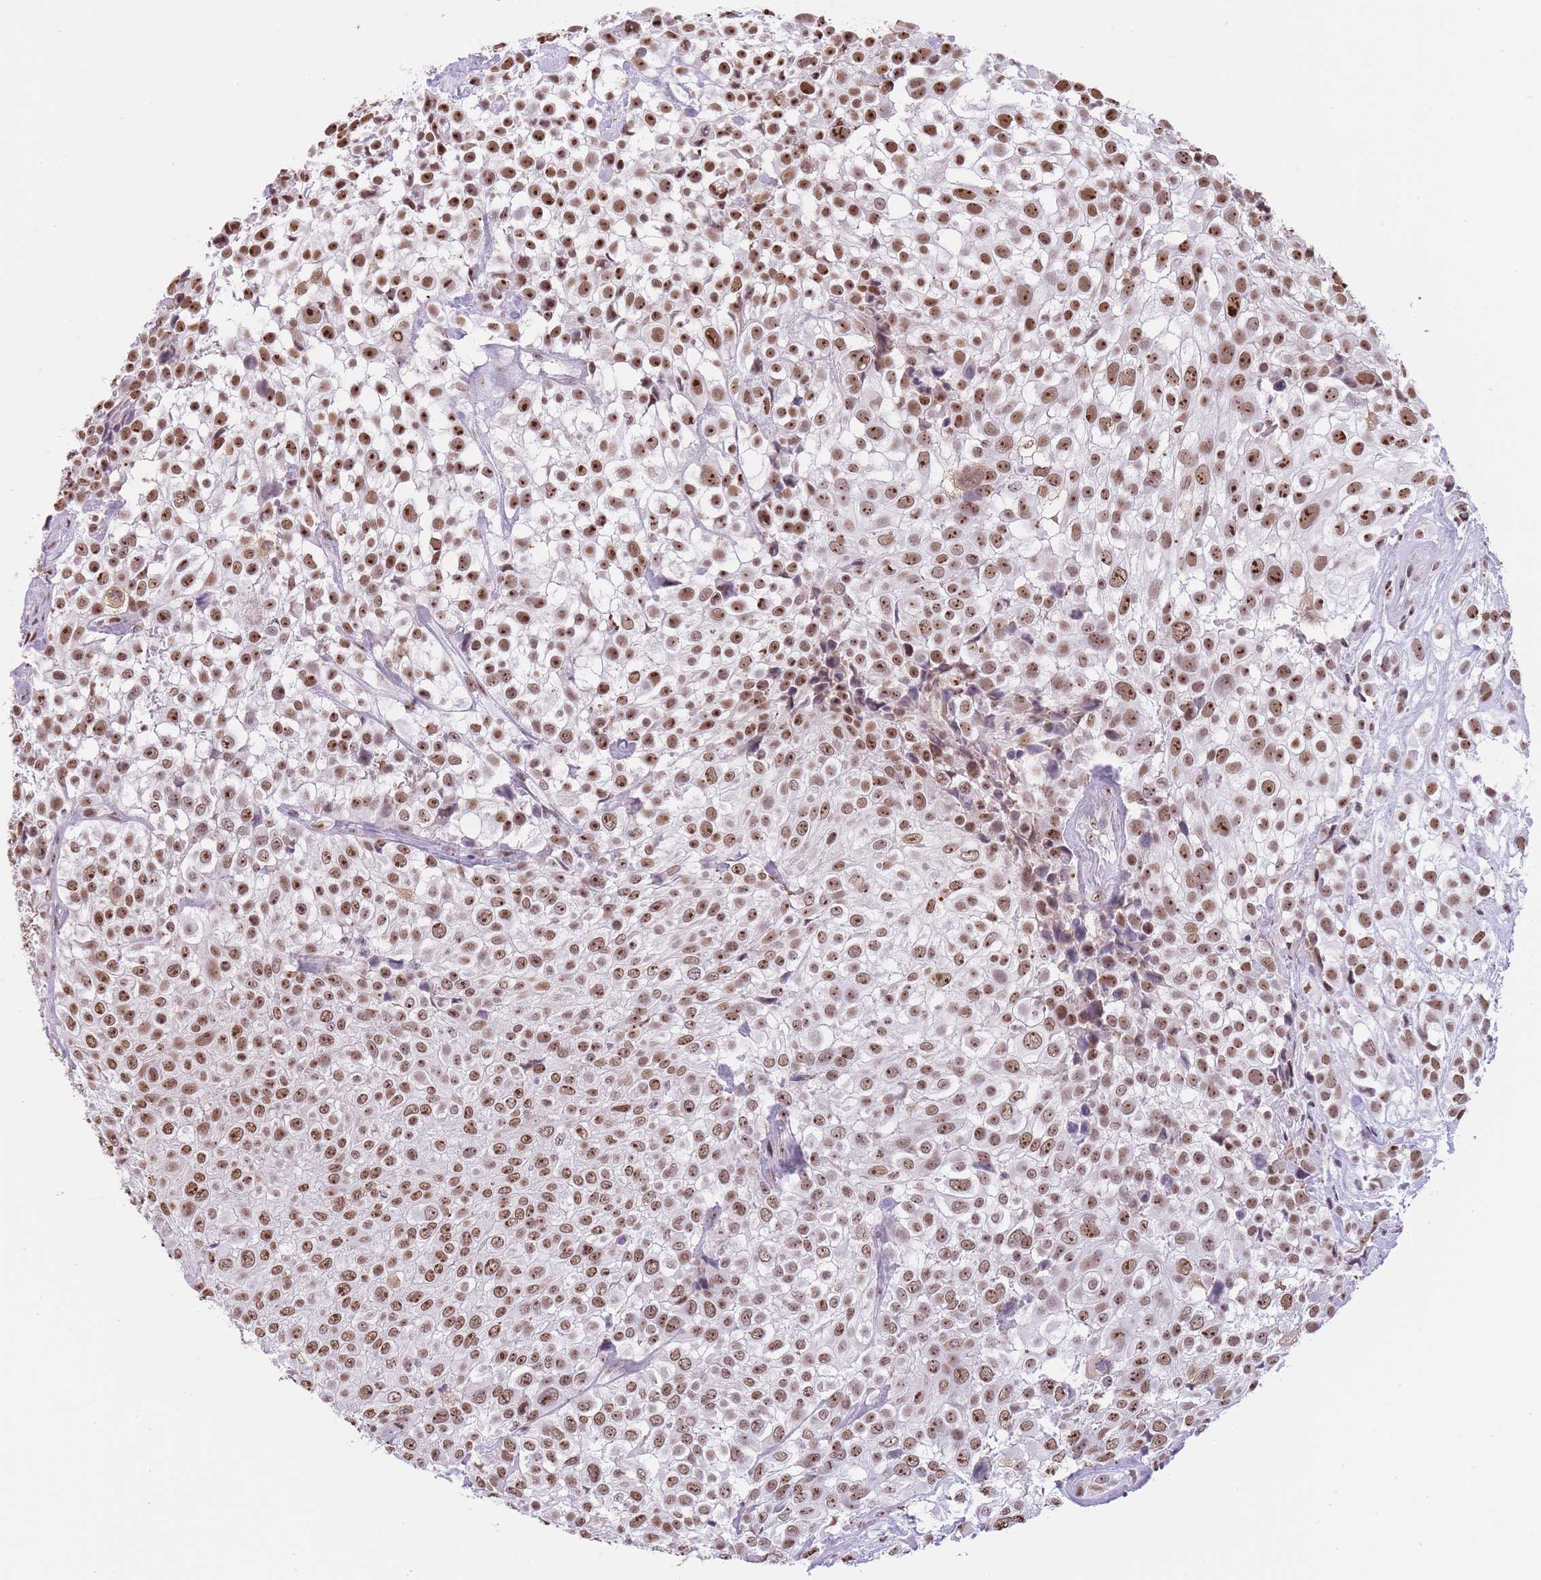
{"staining": {"intensity": "strong", "quantity": ">75%", "location": "nuclear"}, "tissue": "urothelial cancer", "cell_type": "Tumor cells", "image_type": "cancer", "snomed": [{"axis": "morphology", "description": "Urothelial carcinoma, High grade"}, {"axis": "topography", "description": "Urinary bladder"}], "caption": "Immunohistochemical staining of urothelial carcinoma (high-grade) shows strong nuclear protein positivity in about >75% of tumor cells.", "gene": "EVC2", "patient": {"sex": "male", "age": 56}}